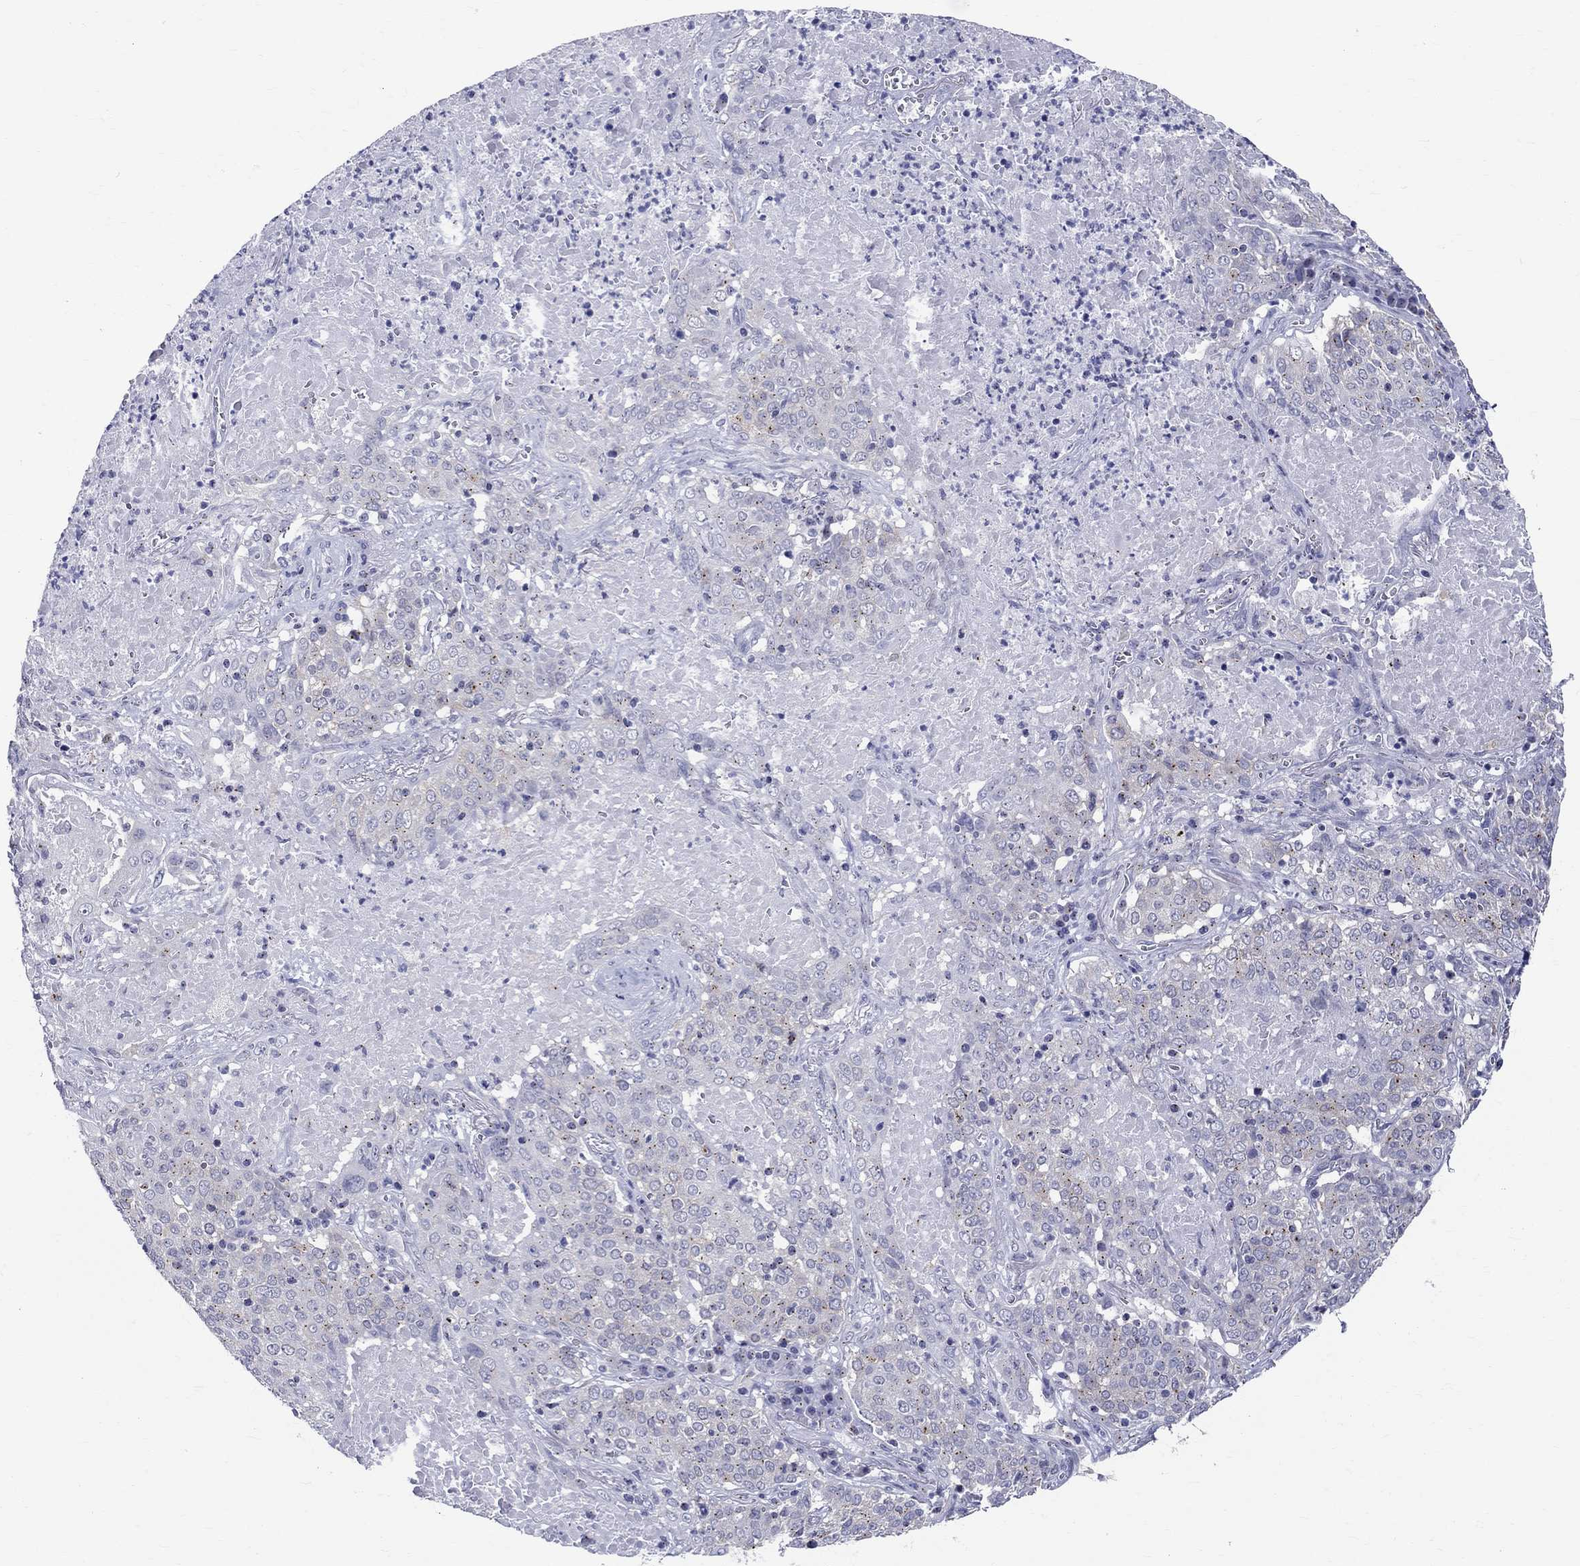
{"staining": {"intensity": "negative", "quantity": "none", "location": "none"}, "tissue": "lung cancer", "cell_type": "Tumor cells", "image_type": "cancer", "snomed": [{"axis": "morphology", "description": "Squamous cell carcinoma, NOS"}, {"axis": "topography", "description": "Lung"}], "caption": "IHC photomicrograph of neoplastic tissue: human lung squamous cell carcinoma stained with DAB reveals no significant protein expression in tumor cells. (Immunohistochemistry, brightfield microscopy, high magnification).", "gene": "CEP43", "patient": {"sex": "male", "age": 82}}